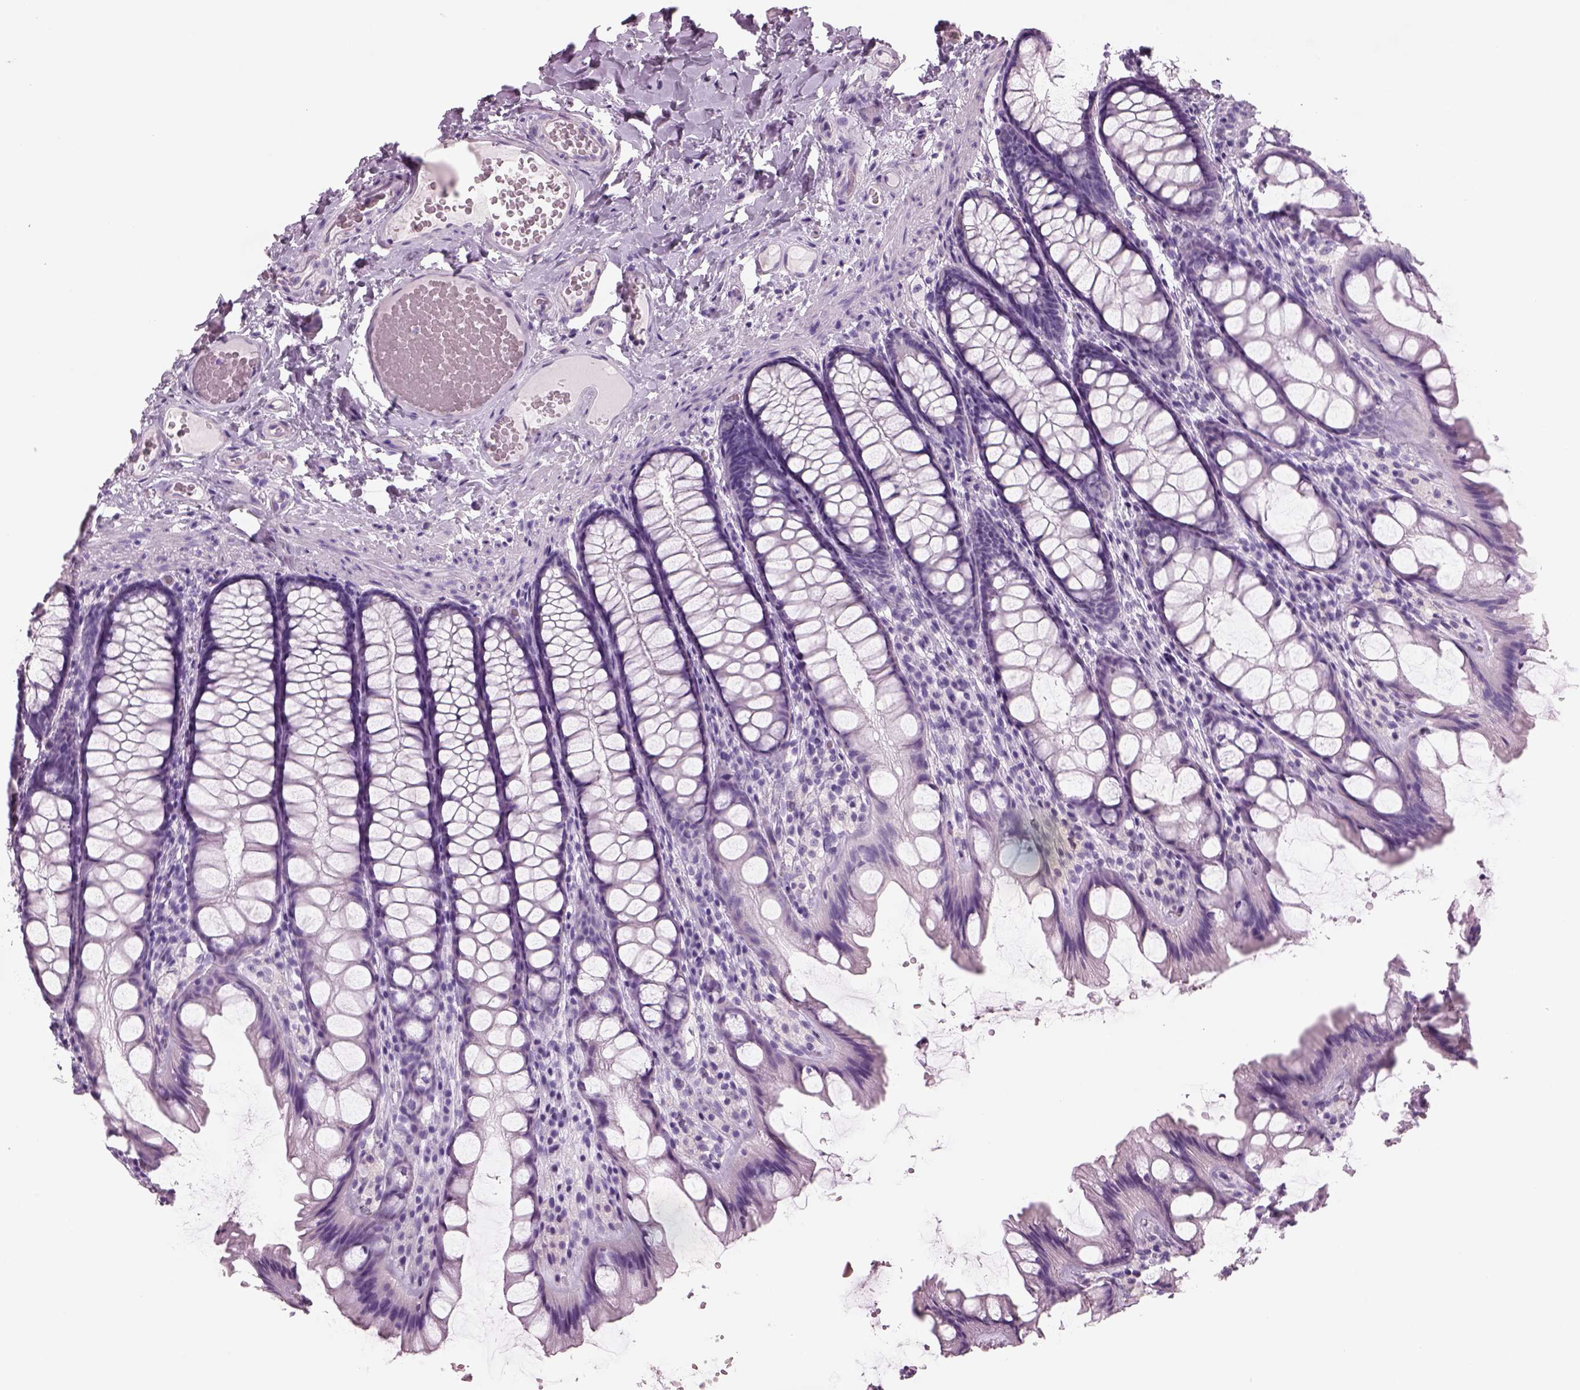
{"staining": {"intensity": "negative", "quantity": "none", "location": "none"}, "tissue": "colon", "cell_type": "Endothelial cells", "image_type": "normal", "snomed": [{"axis": "morphology", "description": "Normal tissue, NOS"}, {"axis": "topography", "description": "Colon"}], "caption": "IHC of unremarkable colon shows no positivity in endothelial cells.", "gene": "RHO", "patient": {"sex": "male", "age": 47}}